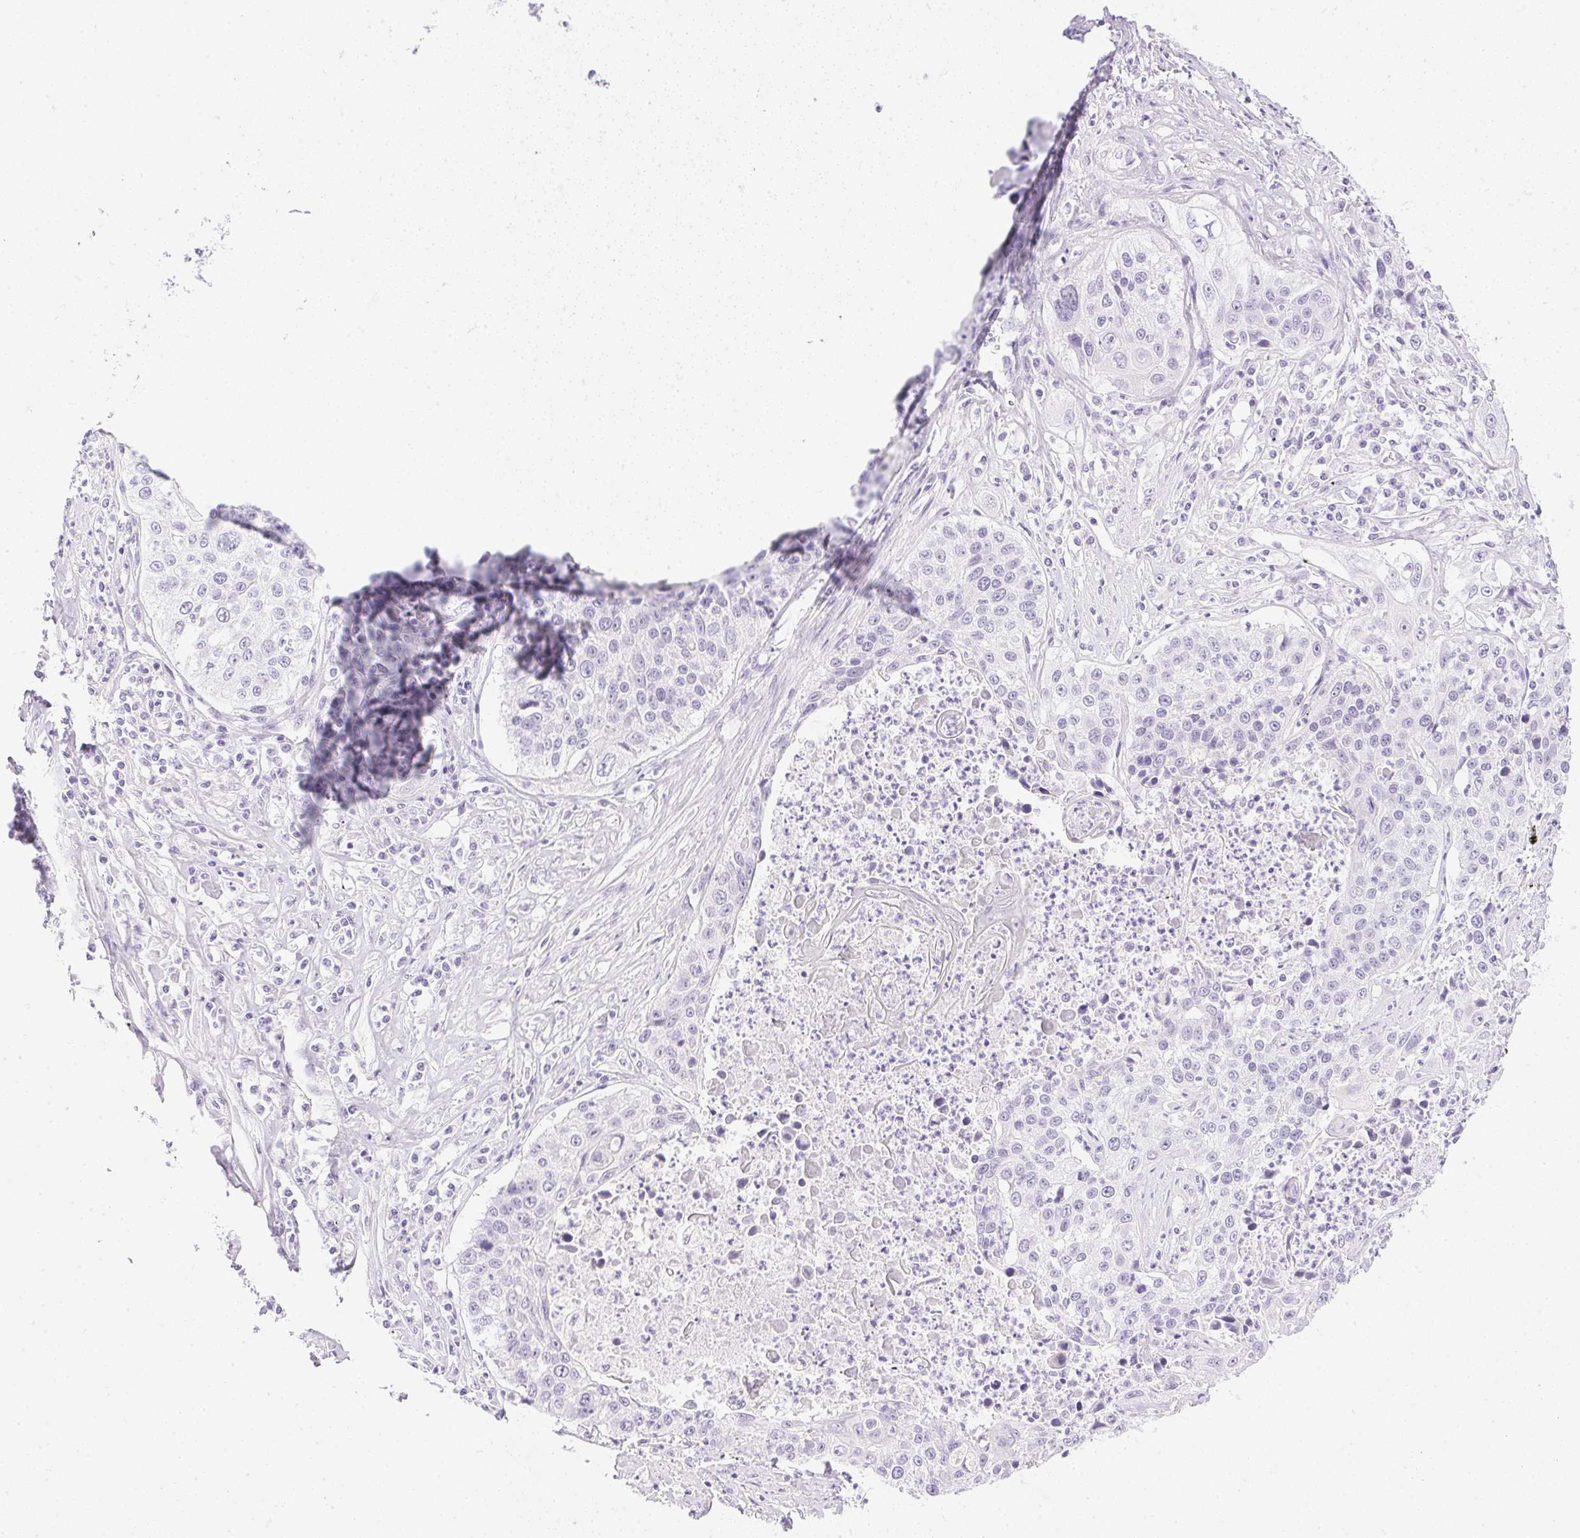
{"staining": {"intensity": "negative", "quantity": "none", "location": "none"}, "tissue": "lung cancer", "cell_type": "Tumor cells", "image_type": "cancer", "snomed": [{"axis": "morphology", "description": "Squamous cell carcinoma, NOS"}, {"axis": "morphology", "description": "Squamous cell carcinoma, metastatic, NOS"}, {"axis": "topography", "description": "Lung"}, {"axis": "topography", "description": "Pleura, NOS"}], "caption": "Immunohistochemistry (IHC) photomicrograph of neoplastic tissue: lung cancer (metastatic squamous cell carcinoma) stained with DAB shows no significant protein staining in tumor cells.", "gene": "CPB1", "patient": {"sex": "male", "age": 72}}